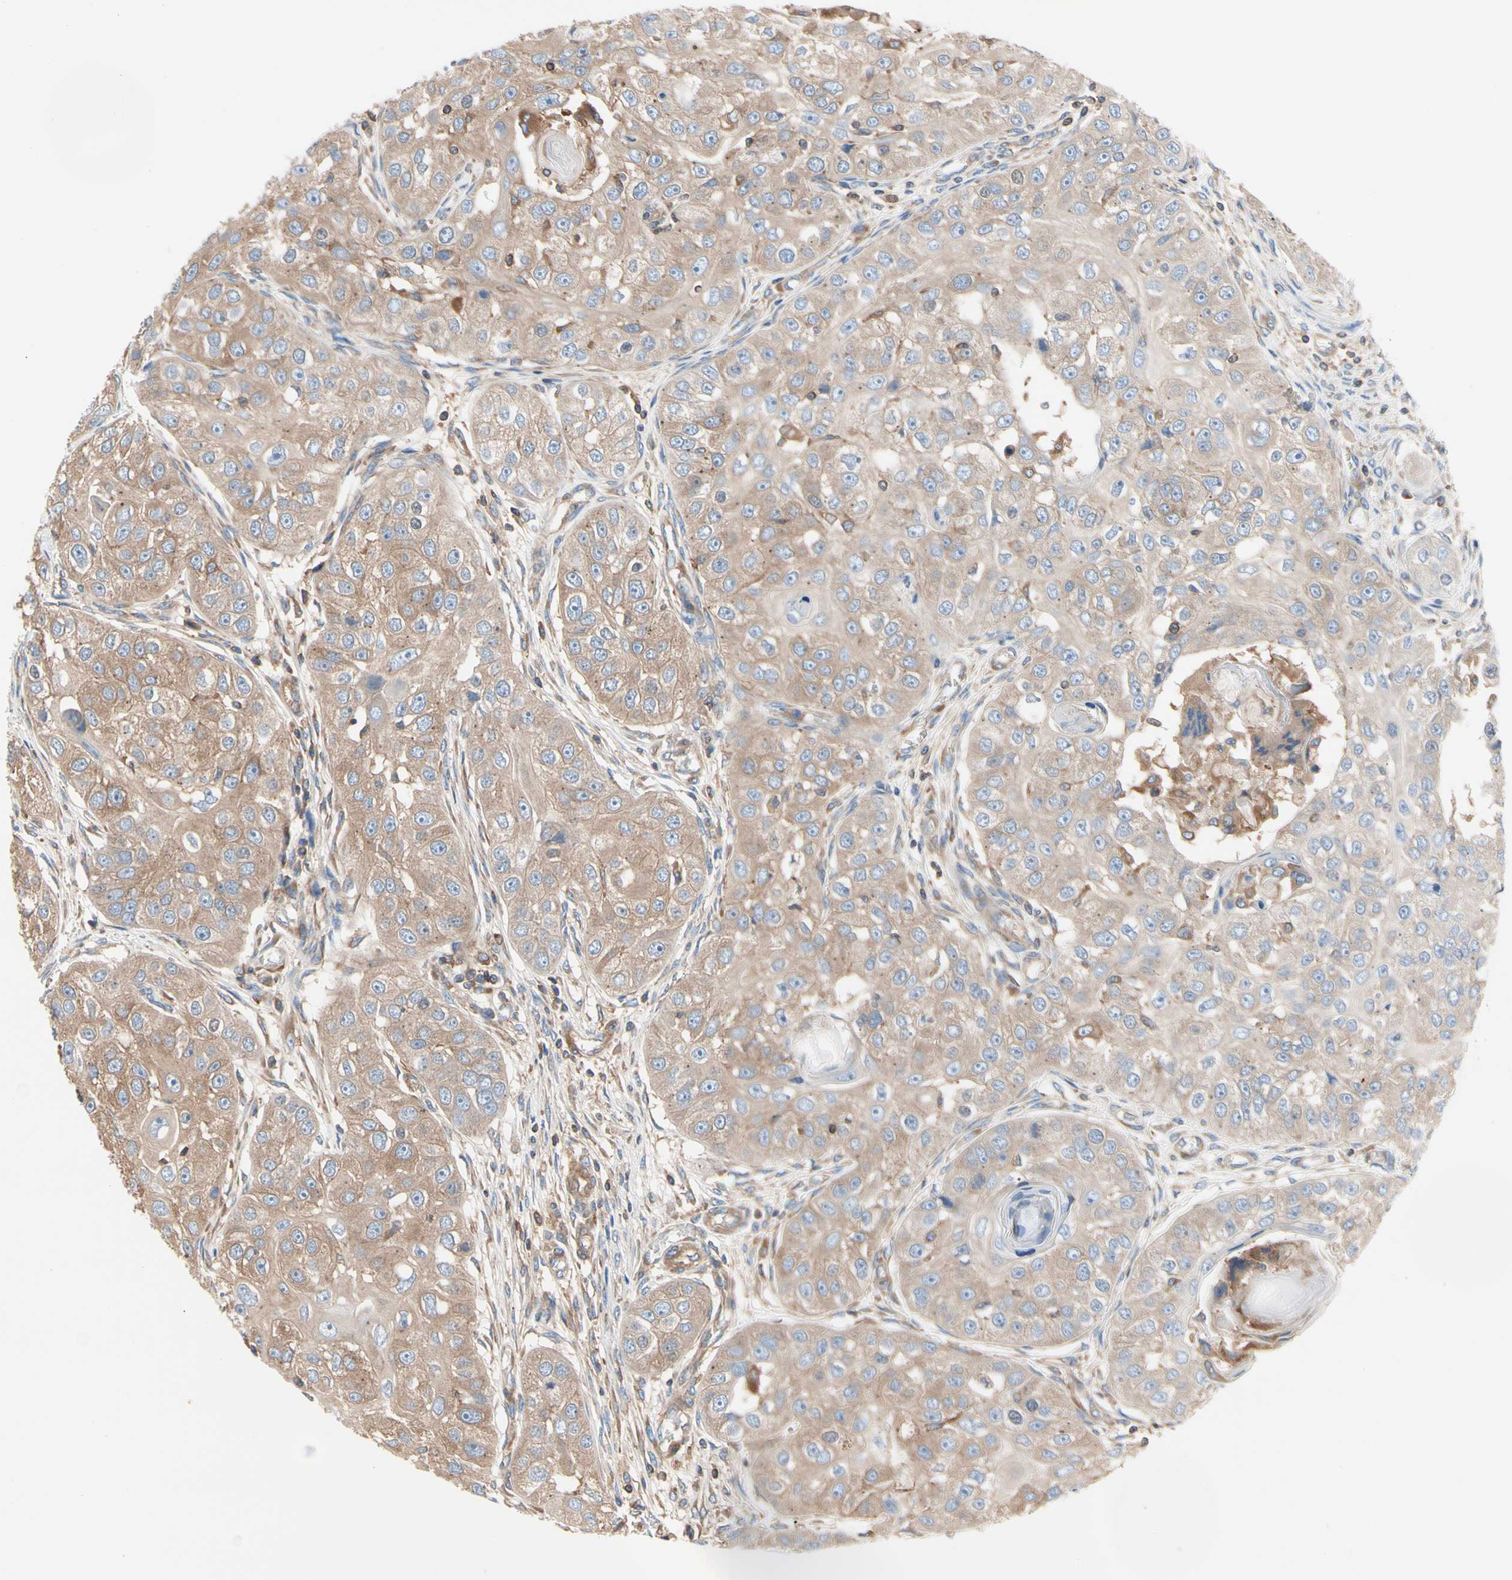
{"staining": {"intensity": "weak", "quantity": ">75%", "location": "cytoplasmic/membranous"}, "tissue": "head and neck cancer", "cell_type": "Tumor cells", "image_type": "cancer", "snomed": [{"axis": "morphology", "description": "Normal tissue, NOS"}, {"axis": "morphology", "description": "Squamous cell carcinoma, NOS"}, {"axis": "topography", "description": "Skeletal muscle"}, {"axis": "topography", "description": "Head-Neck"}], "caption": "The histopathology image demonstrates immunohistochemical staining of head and neck cancer (squamous cell carcinoma). There is weak cytoplasmic/membranous positivity is appreciated in approximately >75% of tumor cells. (IHC, brightfield microscopy, high magnification).", "gene": "ROCK1", "patient": {"sex": "male", "age": 51}}